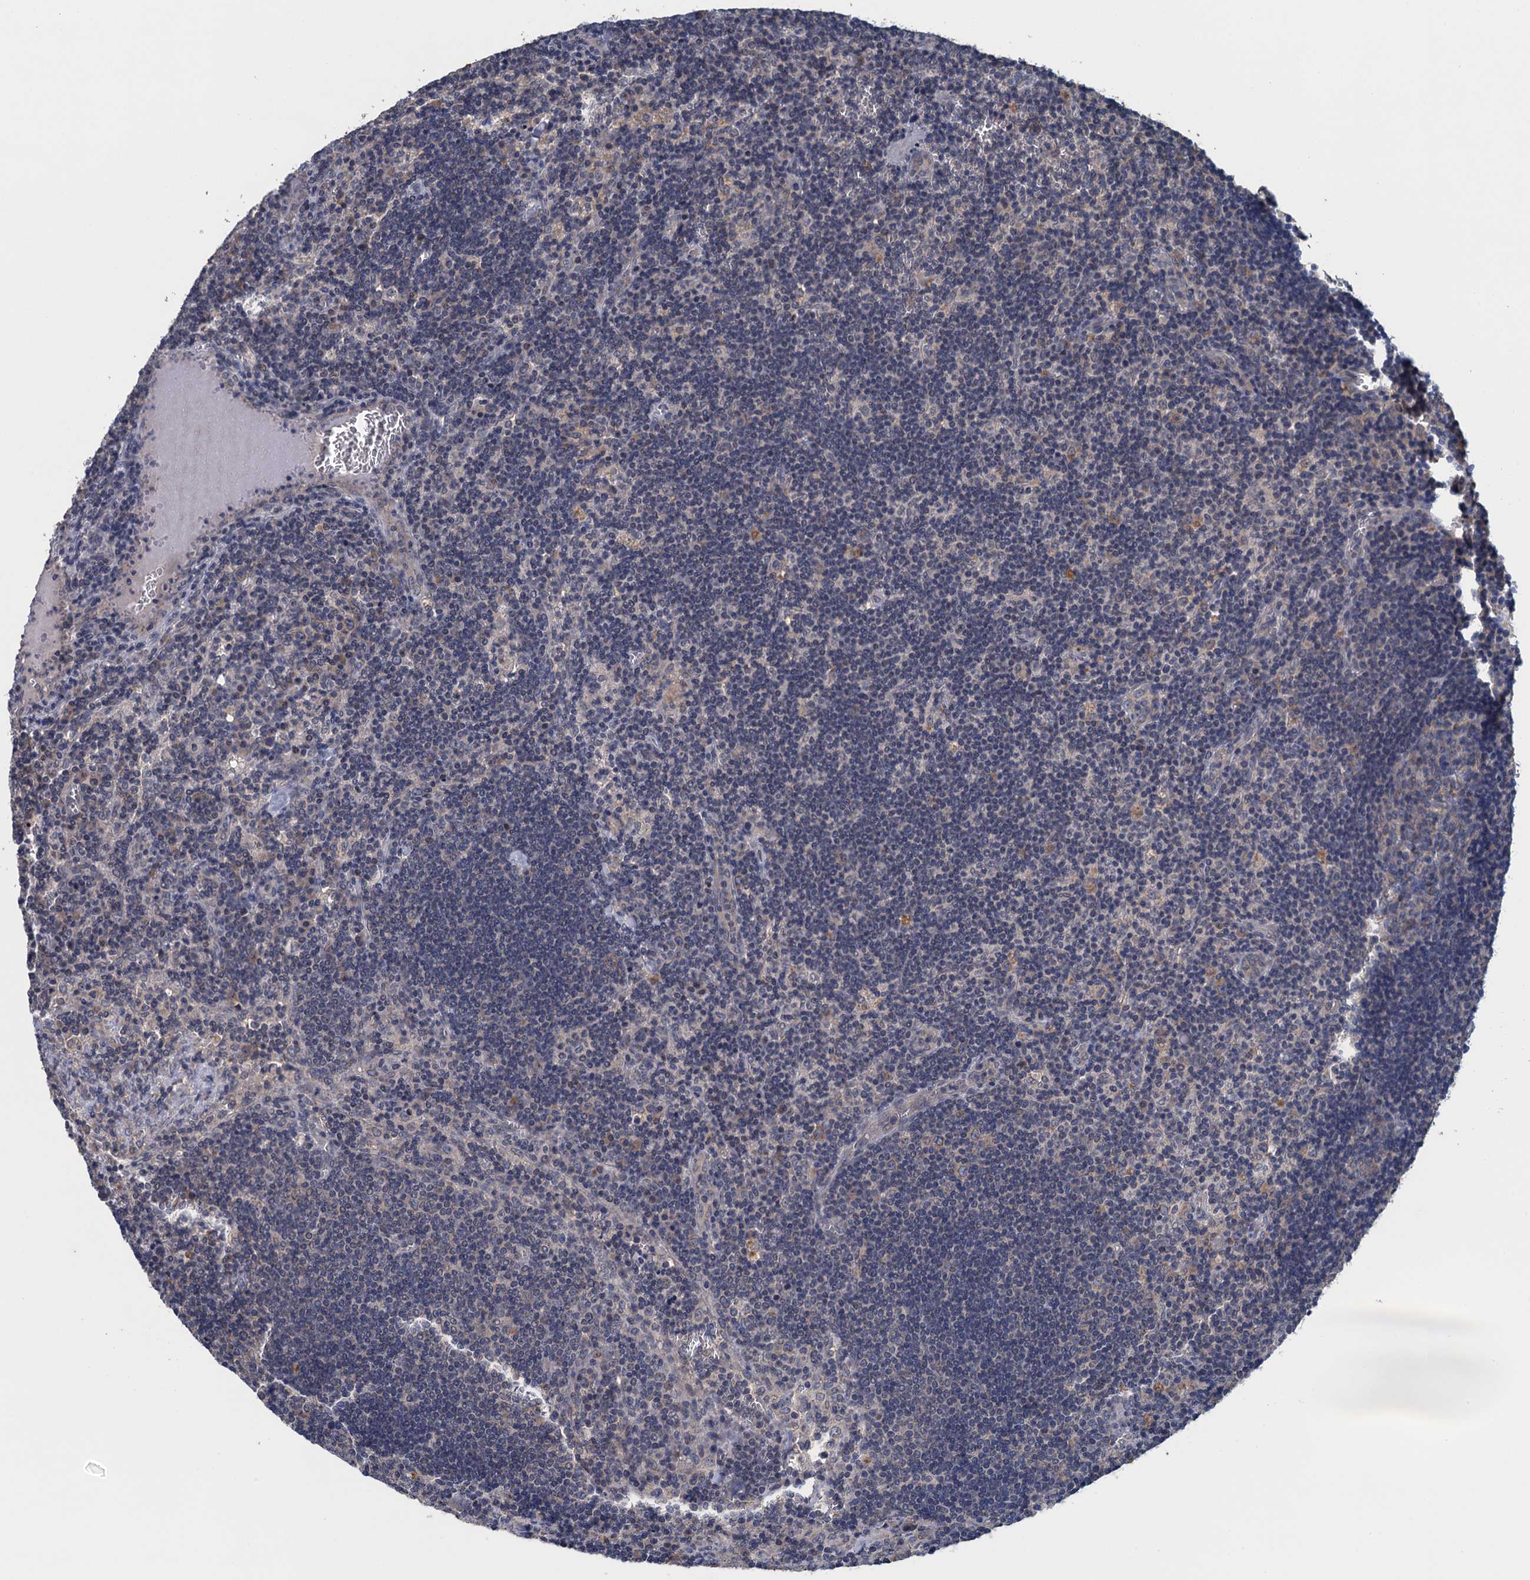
{"staining": {"intensity": "negative", "quantity": "none", "location": "none"}, "tissue": "lymph node", "cell_type": "Germinal center cells", "image_type": "normal", "snomed": [{"axis": "morphology", "description": "Normal tissue, NOS"}, {"axis": "topography", "description": "Lymph node"}], "caption": "DAB (3,3'-diaminobenzidine) immunohistochemical staining of benign lymph node displays no significant expression in germinal center cells. Nuclei are stained in blue.", "gene": "CTU2", "patient": {"sex": "male", "age": 58}}